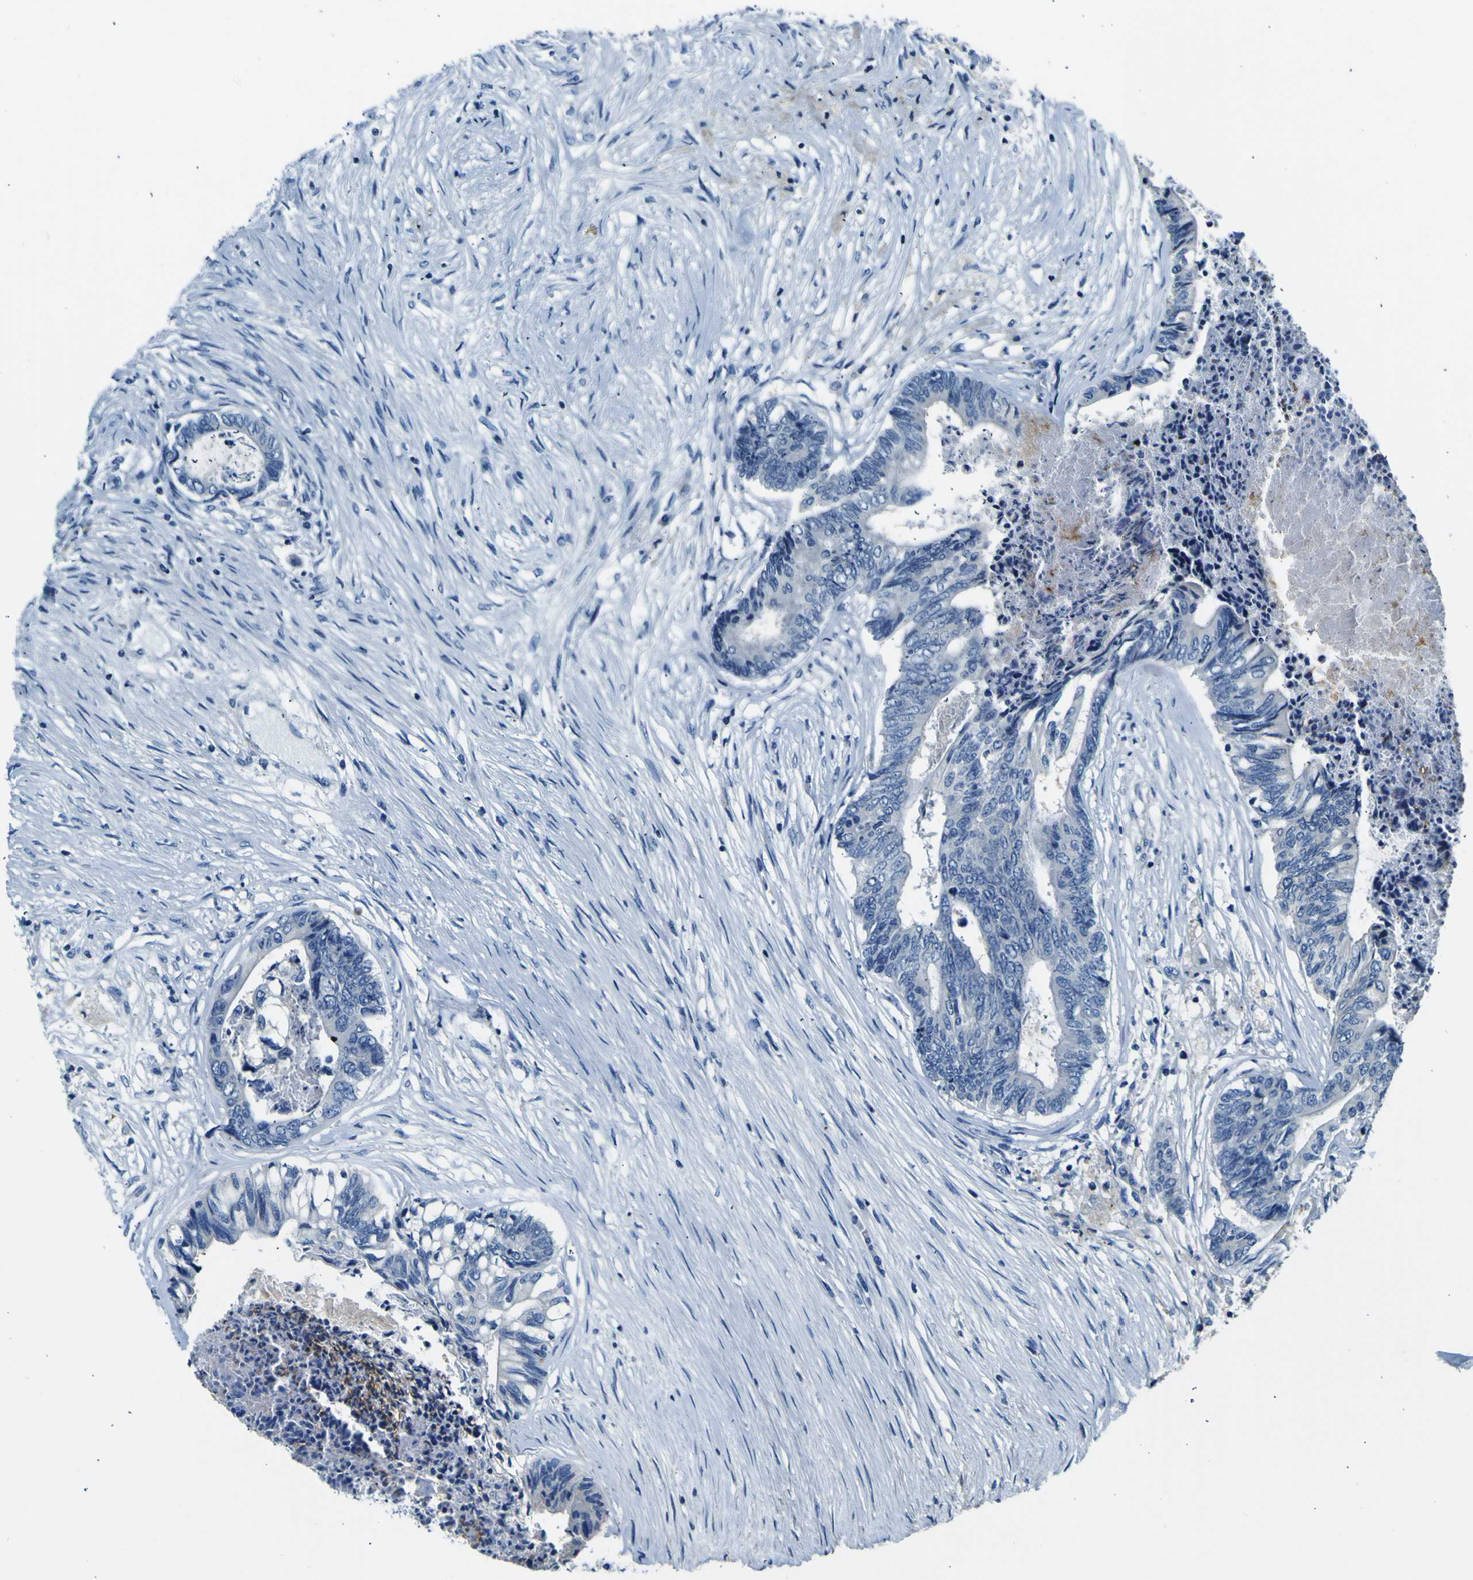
{"staining": {"intensity": "negative", "quantity": "none", "location": "none"}, "tissue": "colorectal cancer", "cell_type": "Tumor cells", "image_type": "cancer", "snomed": [{"axis": "morphology", "description": "Adenocarcinoma, NOS"}, {"axis": "topography", "description": "Rectum"}], "caption": "DAB (3,3'-diaminobenzidine) immunohistochemical staining of adenocarcinoma (colorectal) displays no significant positivity in tumor cells.", "gene": "ADGRA2", "patient": {"sex": "male", "age": 63}}